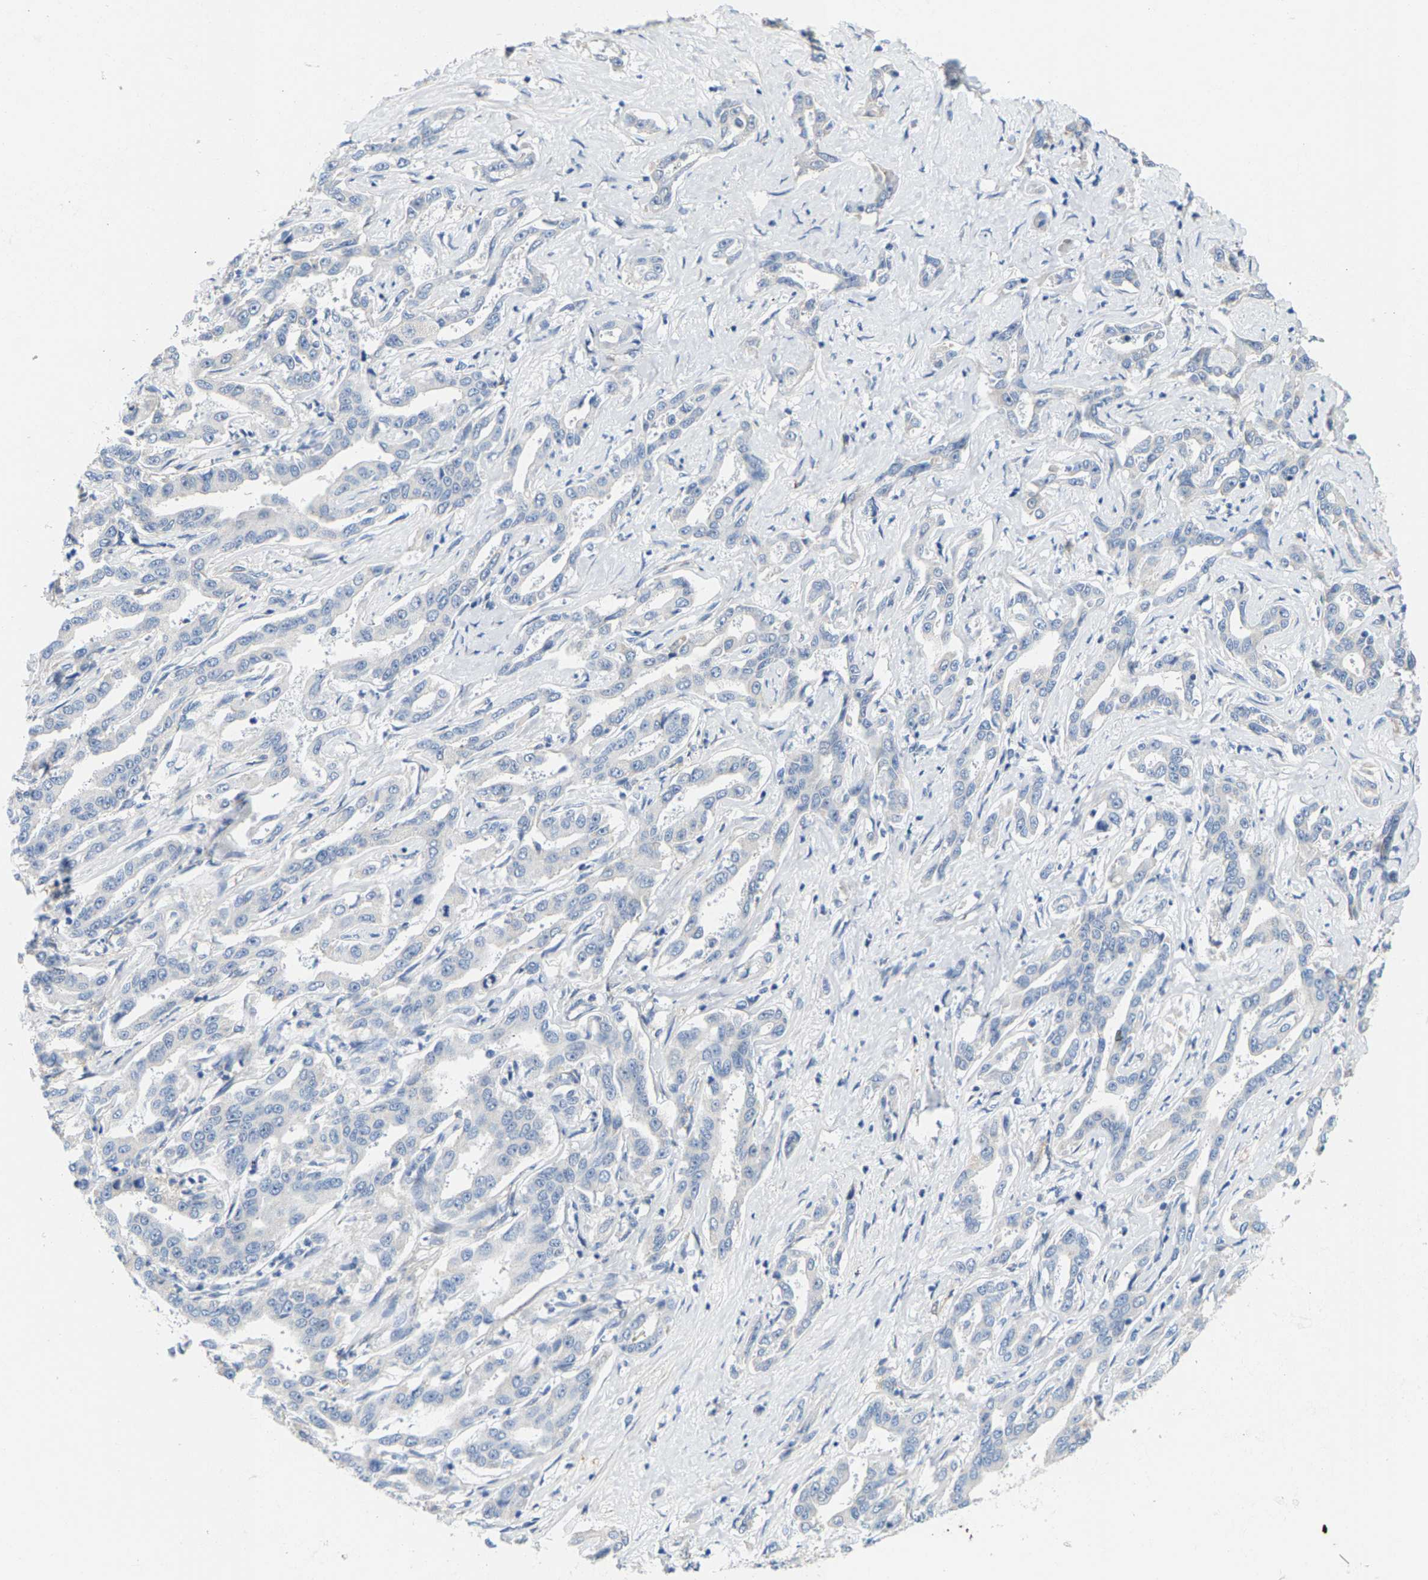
{"staining": {"intensity": "negative", "quantity": "none", "location": "none"}, "tissue": "liver cancer", "cell_type": "Tumor cells", "image_type": "cancer", "snomed": [{"axis": "morphology", "description": "Cholangiocarcinoma"}, {"axis": "topography", "description": "Liver"}], "caption": "The photomicrograph displays no significant expression in tumor cells of liver cholangiocarcinoma. The staining is performed using DAB brown chromogen with nuclei counter-stained in using hematoxylin.", "gene": "SHMT2", "patient": {"sex": "male", "age": 59}}